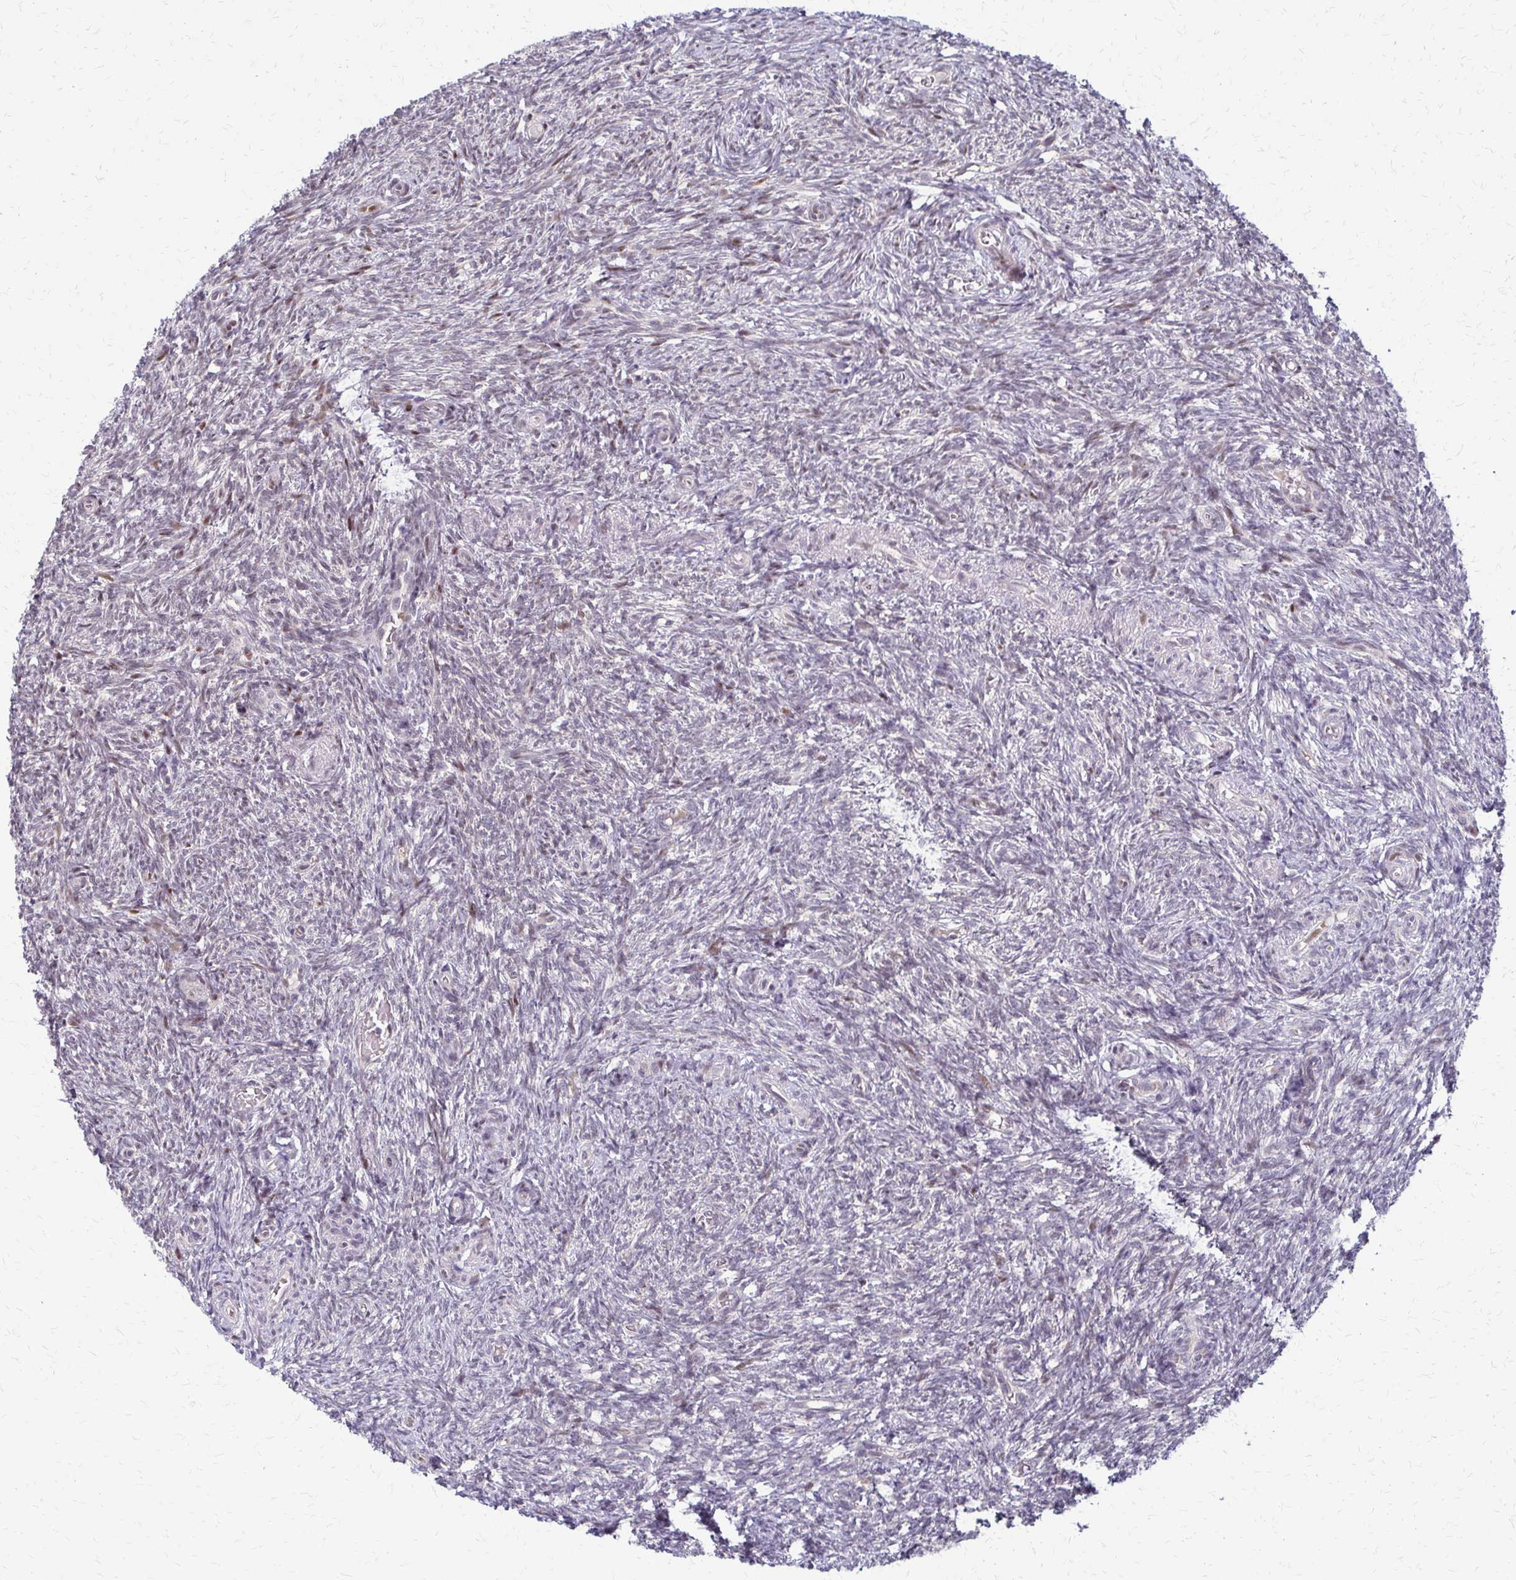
{"staining": {"intensity": "weak", "quantity": "<25%", "location": "cytoplasmic/membranous"}, "tissue": "ovary", "cell_type": "Follicle cells", "image_type": "normal", "snomed": [{"axis": "morphology", "description": "Normal tissue, NOS"}, {"axis": "topography", "description": "Ovary"}], "caption": "This image is of benign ovary stained with IHC to label a protein in brown with the nuclei are counter-stained blue. There is no positivity in follicle cells.", "gene": "TRIR", "patient": {"sex": "female", "age": 39}}